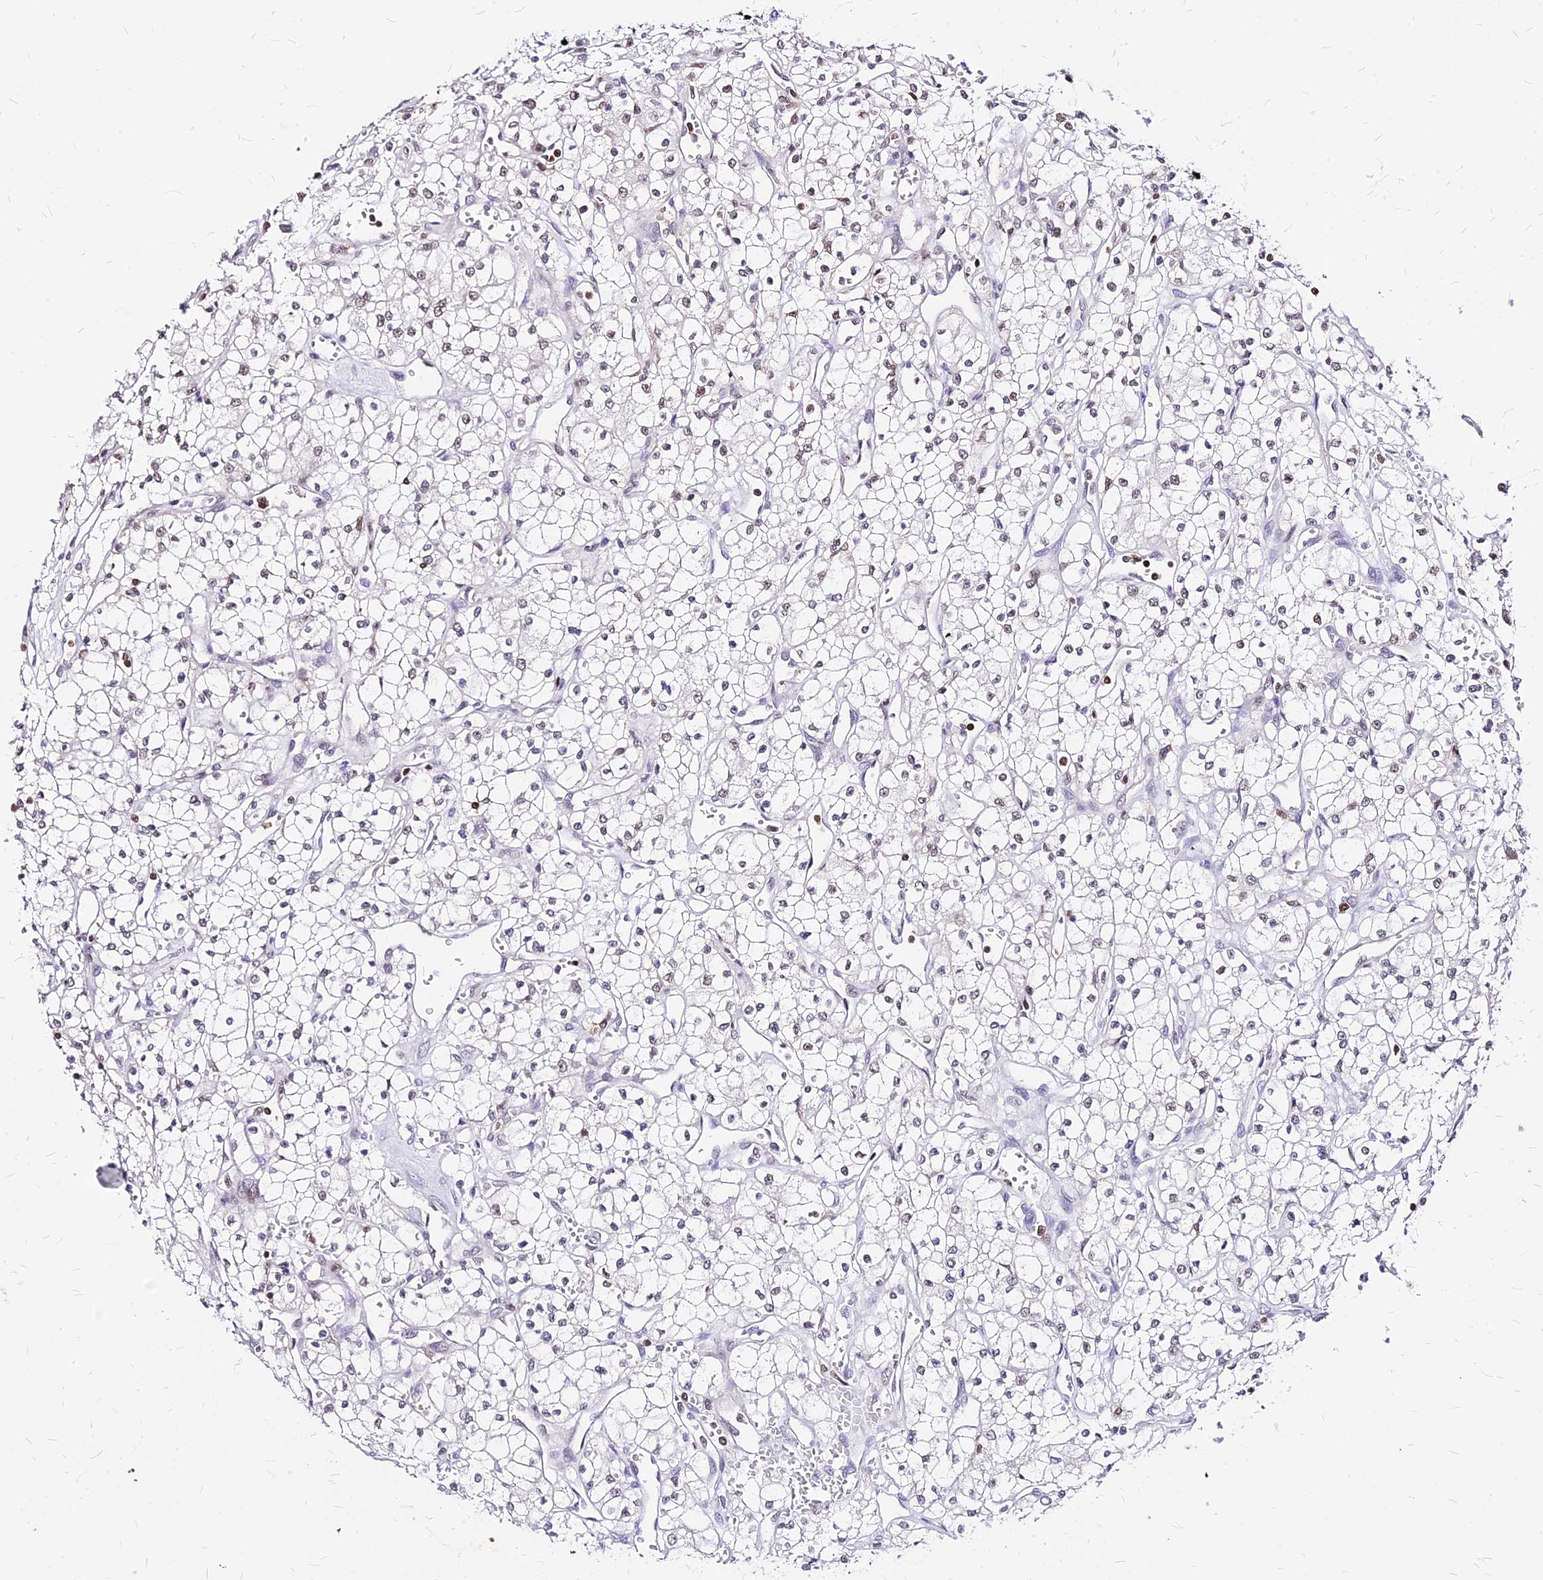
{"staining": {"intensity": "negative", "quantity": "none", "location": "none"}, "tissue": "renal cancer", "cell_type": "Tumor cells", "image_type": "cancer", "snomed": [{"axis": "morphology", "description": "Adenocarcinoma, NOS"}, {"axis": "topography", "description": "Kidney"}], "caption": "Immunohistochemistry (IHC) of human renal adenocarcinoma exhibits no positivity in tumor cells.", "gene": "PAXX", "patient": {"sex": "male", "age": 59}}